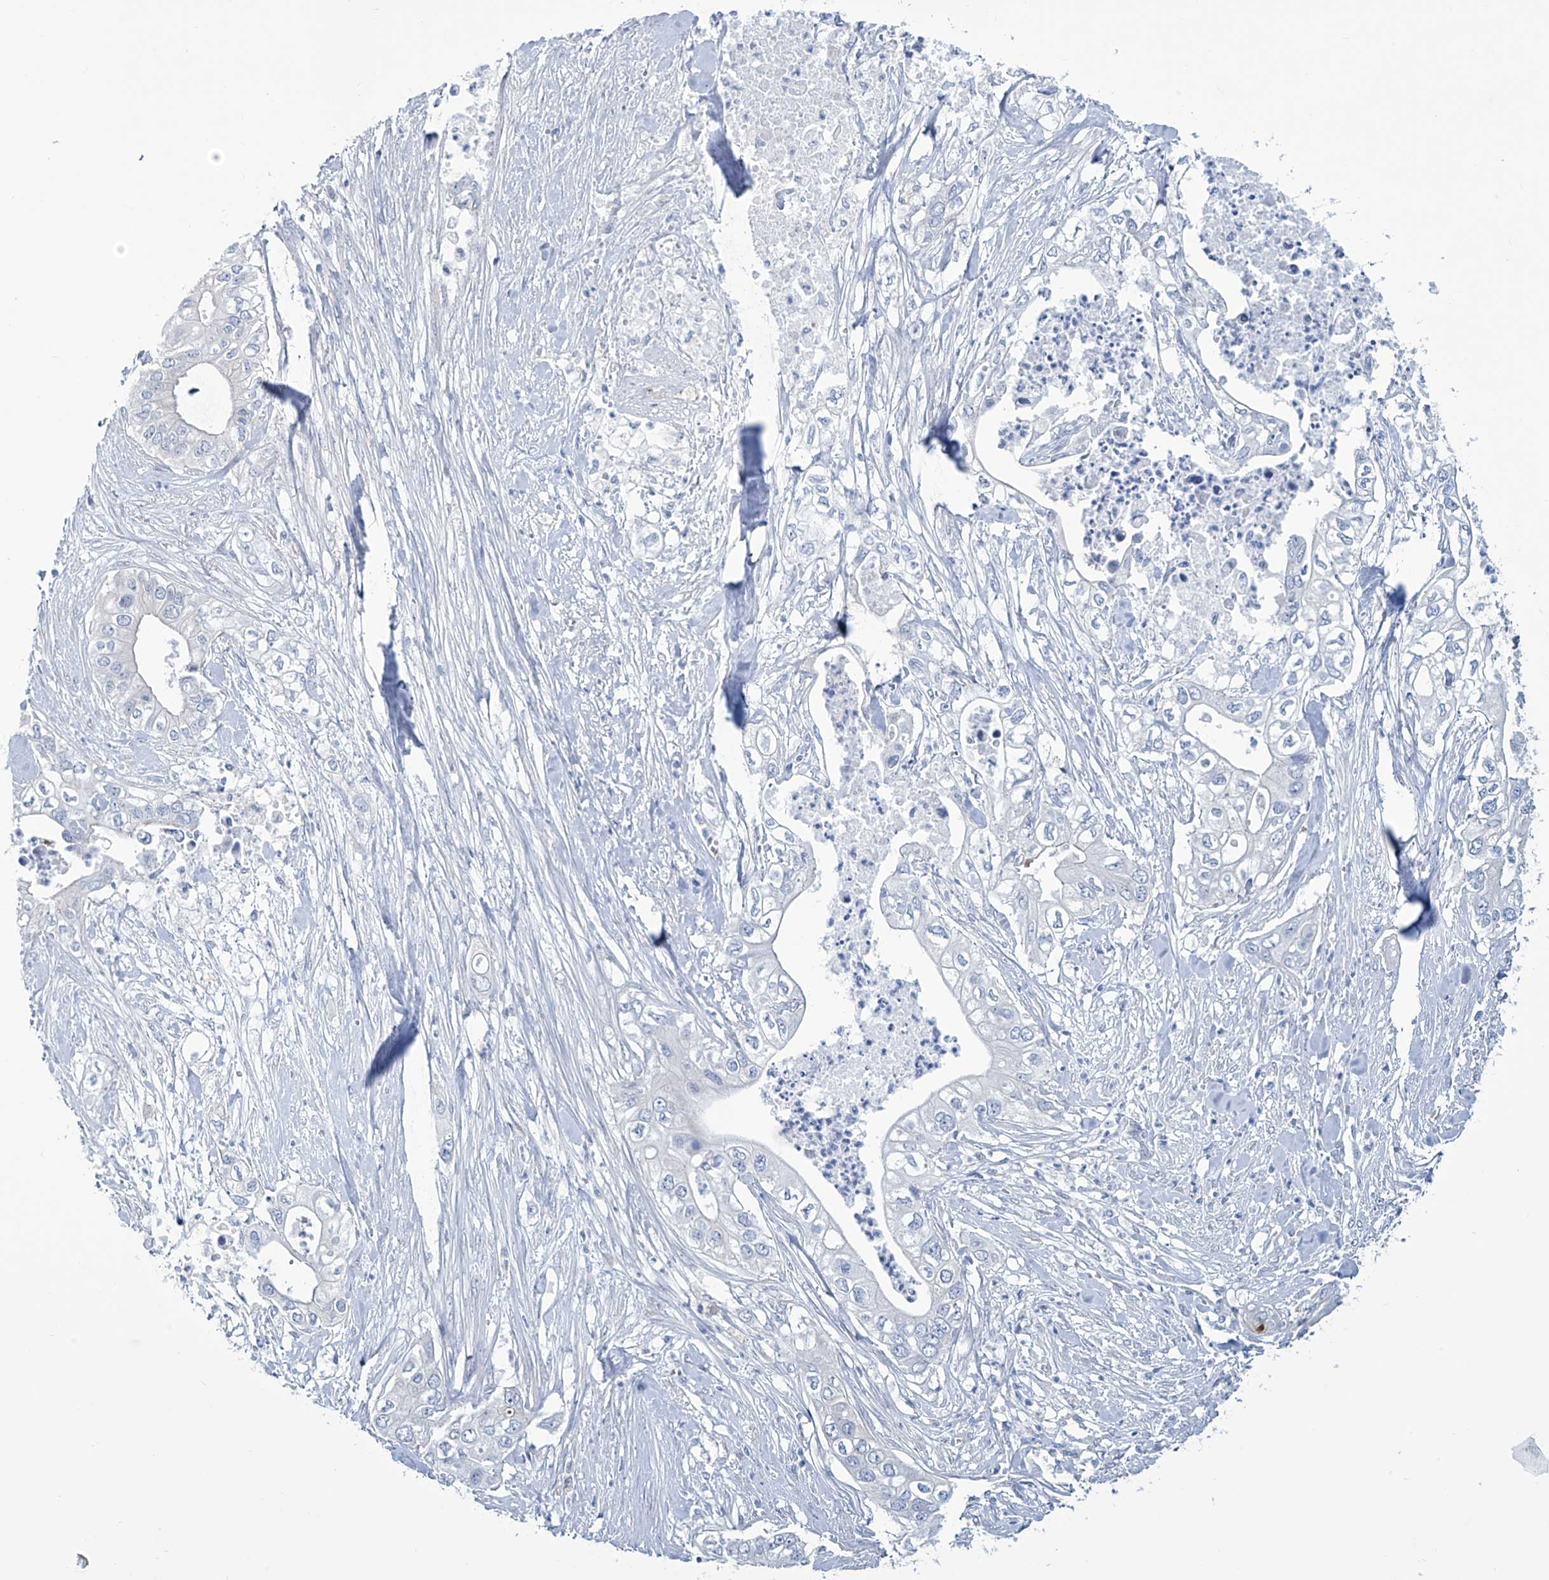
{"staining": {"intensity": "negative", "quantity": "none", "location": "none"}, "tissue": "pancreatic cancer", "cell_type": "Tumor cells", "image_type": "cancer", "snomed": [{"axis": "morphology", "description": "Adenocarcinoma, NOS"}, {"axis": "topography", "description": "Pancreas"}], "caption": "A high-resolution photomicrograph shows immunohistochemistry (IHC) staining of adenocarcinoma (pancreatic), which shows no significant positivity in tumor cells. (Stains: DAB (3,3'-diaminobenzidine) immunohistochemistry with hematoxylin counter stain, Microscopy: brightfield microscopy at high magnification).", "gene": "TRIM60", "patient": {"sex": "female", "age": 78}}